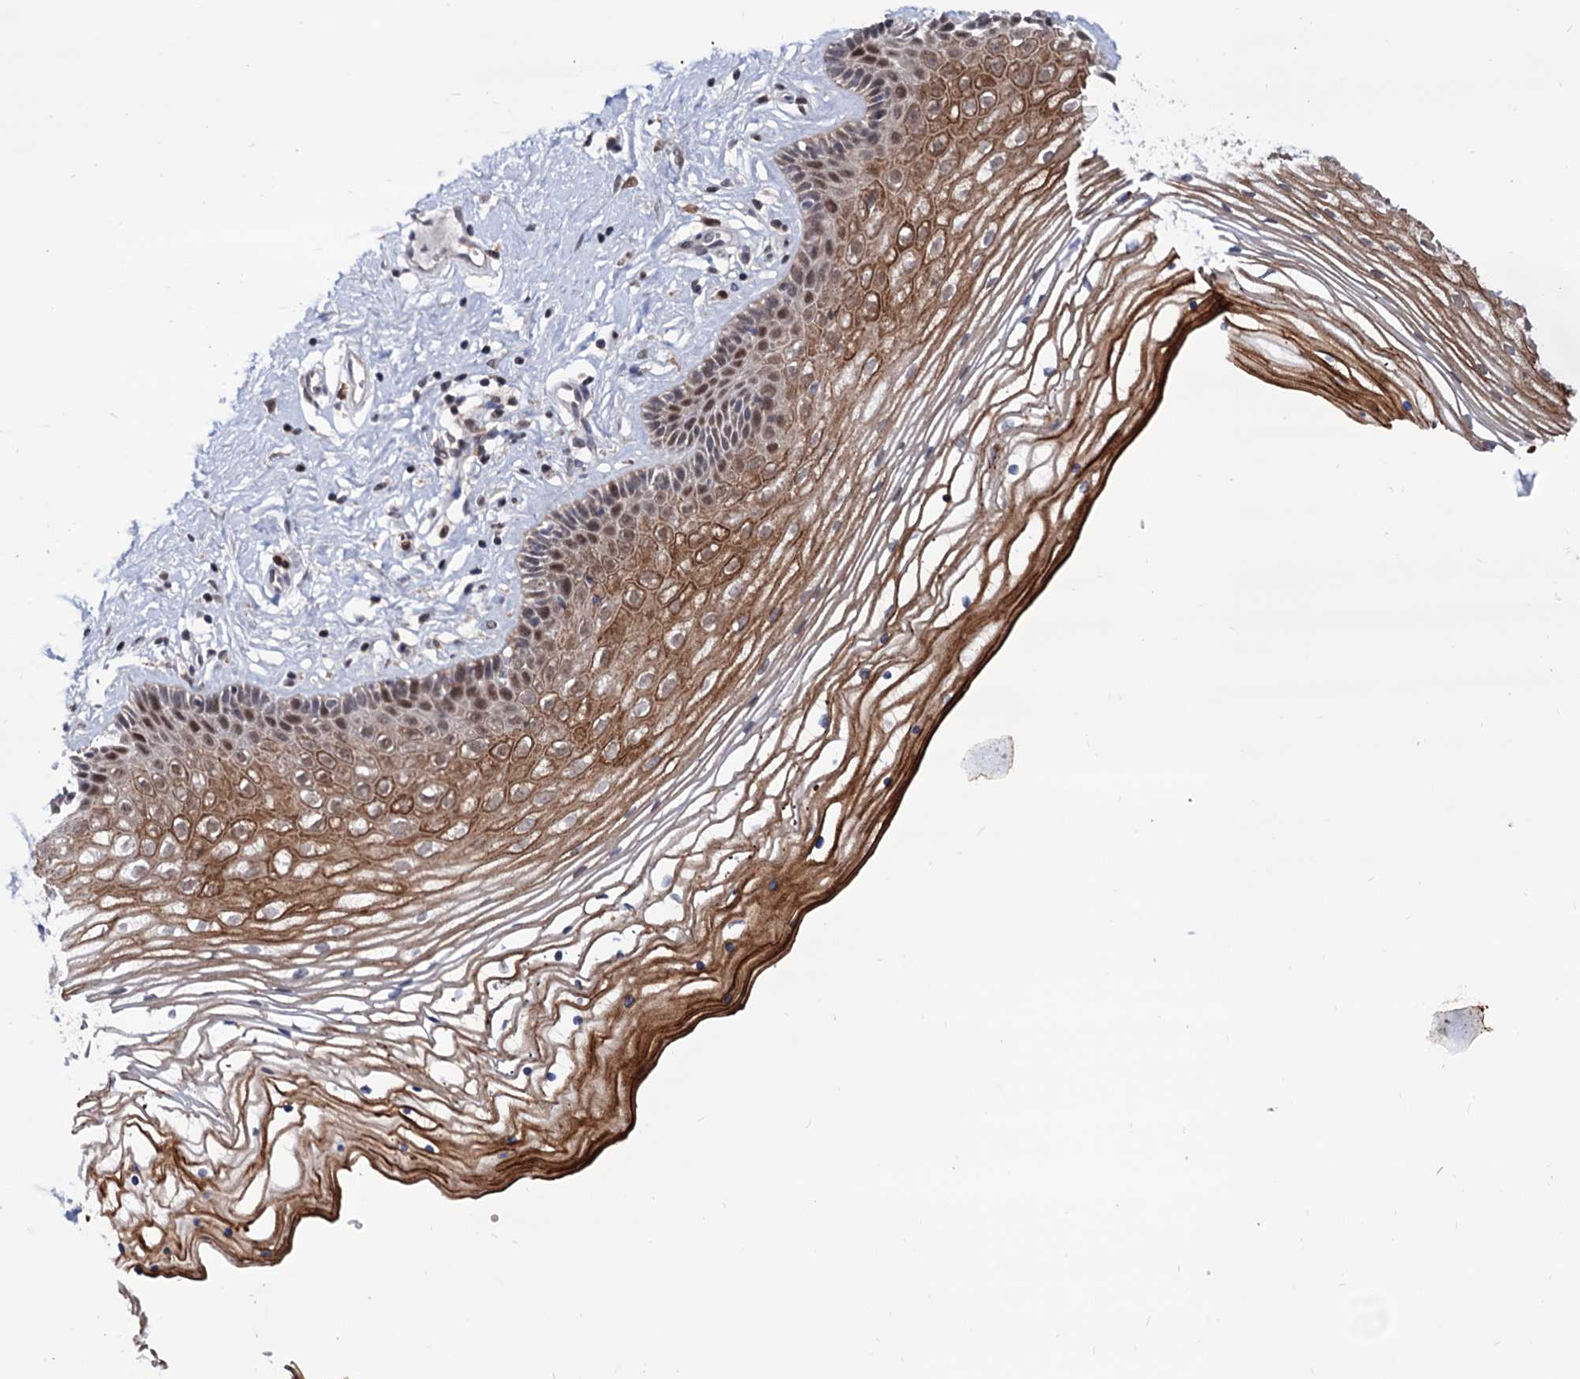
{"staining": {"intensity": "moderate", "quantity": ">75%", "location": "cytoplasmic/membranous,nuclear"}, "tissue": "vagina", "cell_type": "Squamous epithelial cells", "image_type": "normal", "snomed": [{"axis": "morphology", "description": "Normal tissue, NOS"}, {"axis": "topography", "description": "Vagina"}], "caption": "The micrograph reveals immunohistochemical staining of benign vagina. There is moderate cytoplasmic/membranous,nuclear staining is present in approximately >75% of squamous epithelial cells. The protein of interest is shown in brown color, while the nuclei are stained blue.", "gene": "RNASEH2B", "patient": {"sex": "female", "age": 46}}